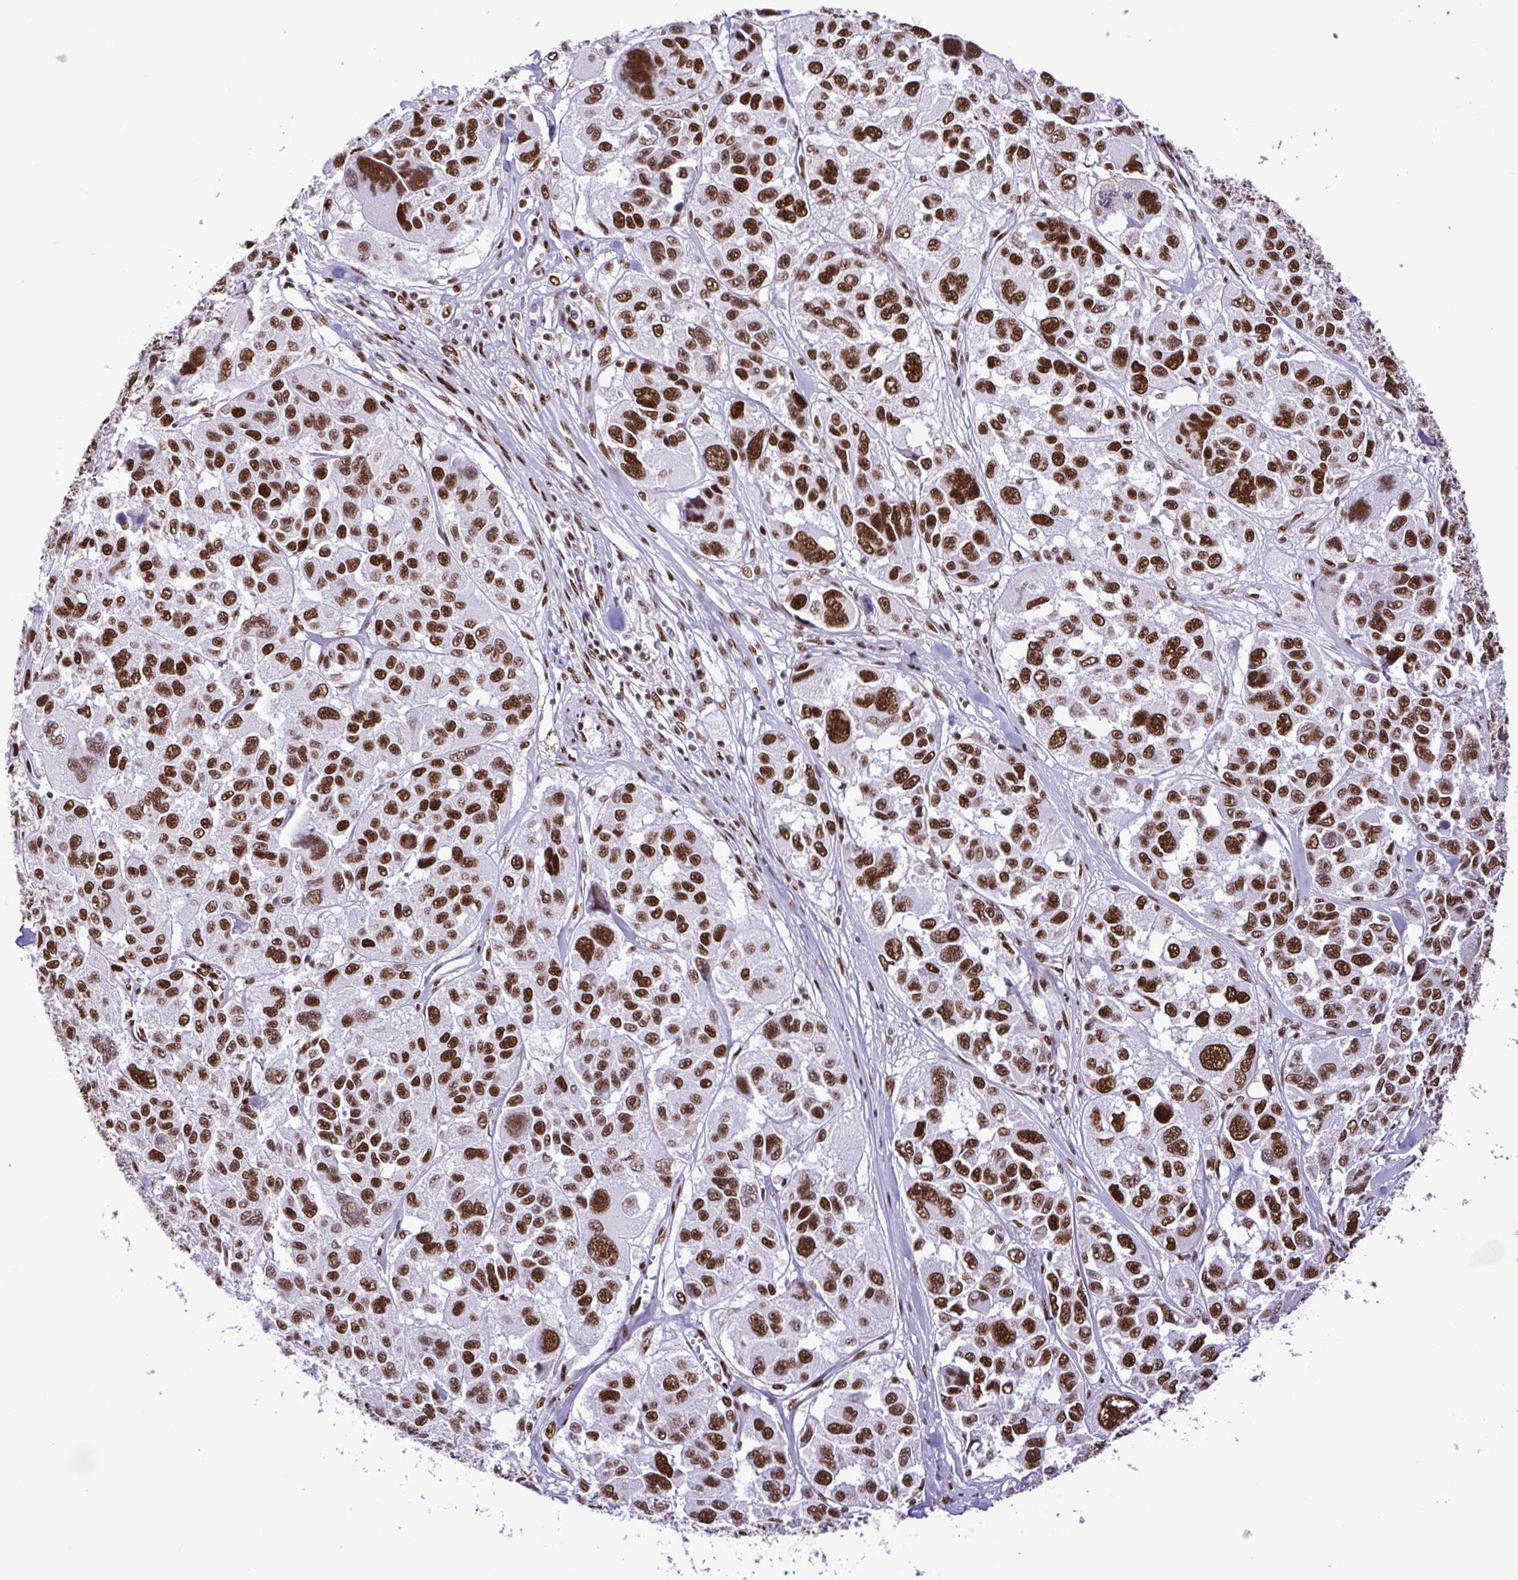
{"staining": {"intensity": "strong", "quantity": ">75%", "location": "nuclear"}, "tissue": "melanoma", "cell_type": "Tumor cells", "image_type": "cancer", "snomed": [{"axis": "morphology", "description": "Malignant melanoma, NOS"}, {"axis": "topography", "description": "Skin"}], "caption": "Human malignant melanoma stained with a protein marker reveals strong staining in tumor cells.", "gene": "TRIM28", "patient": {"sex": "female", "age": 66}}